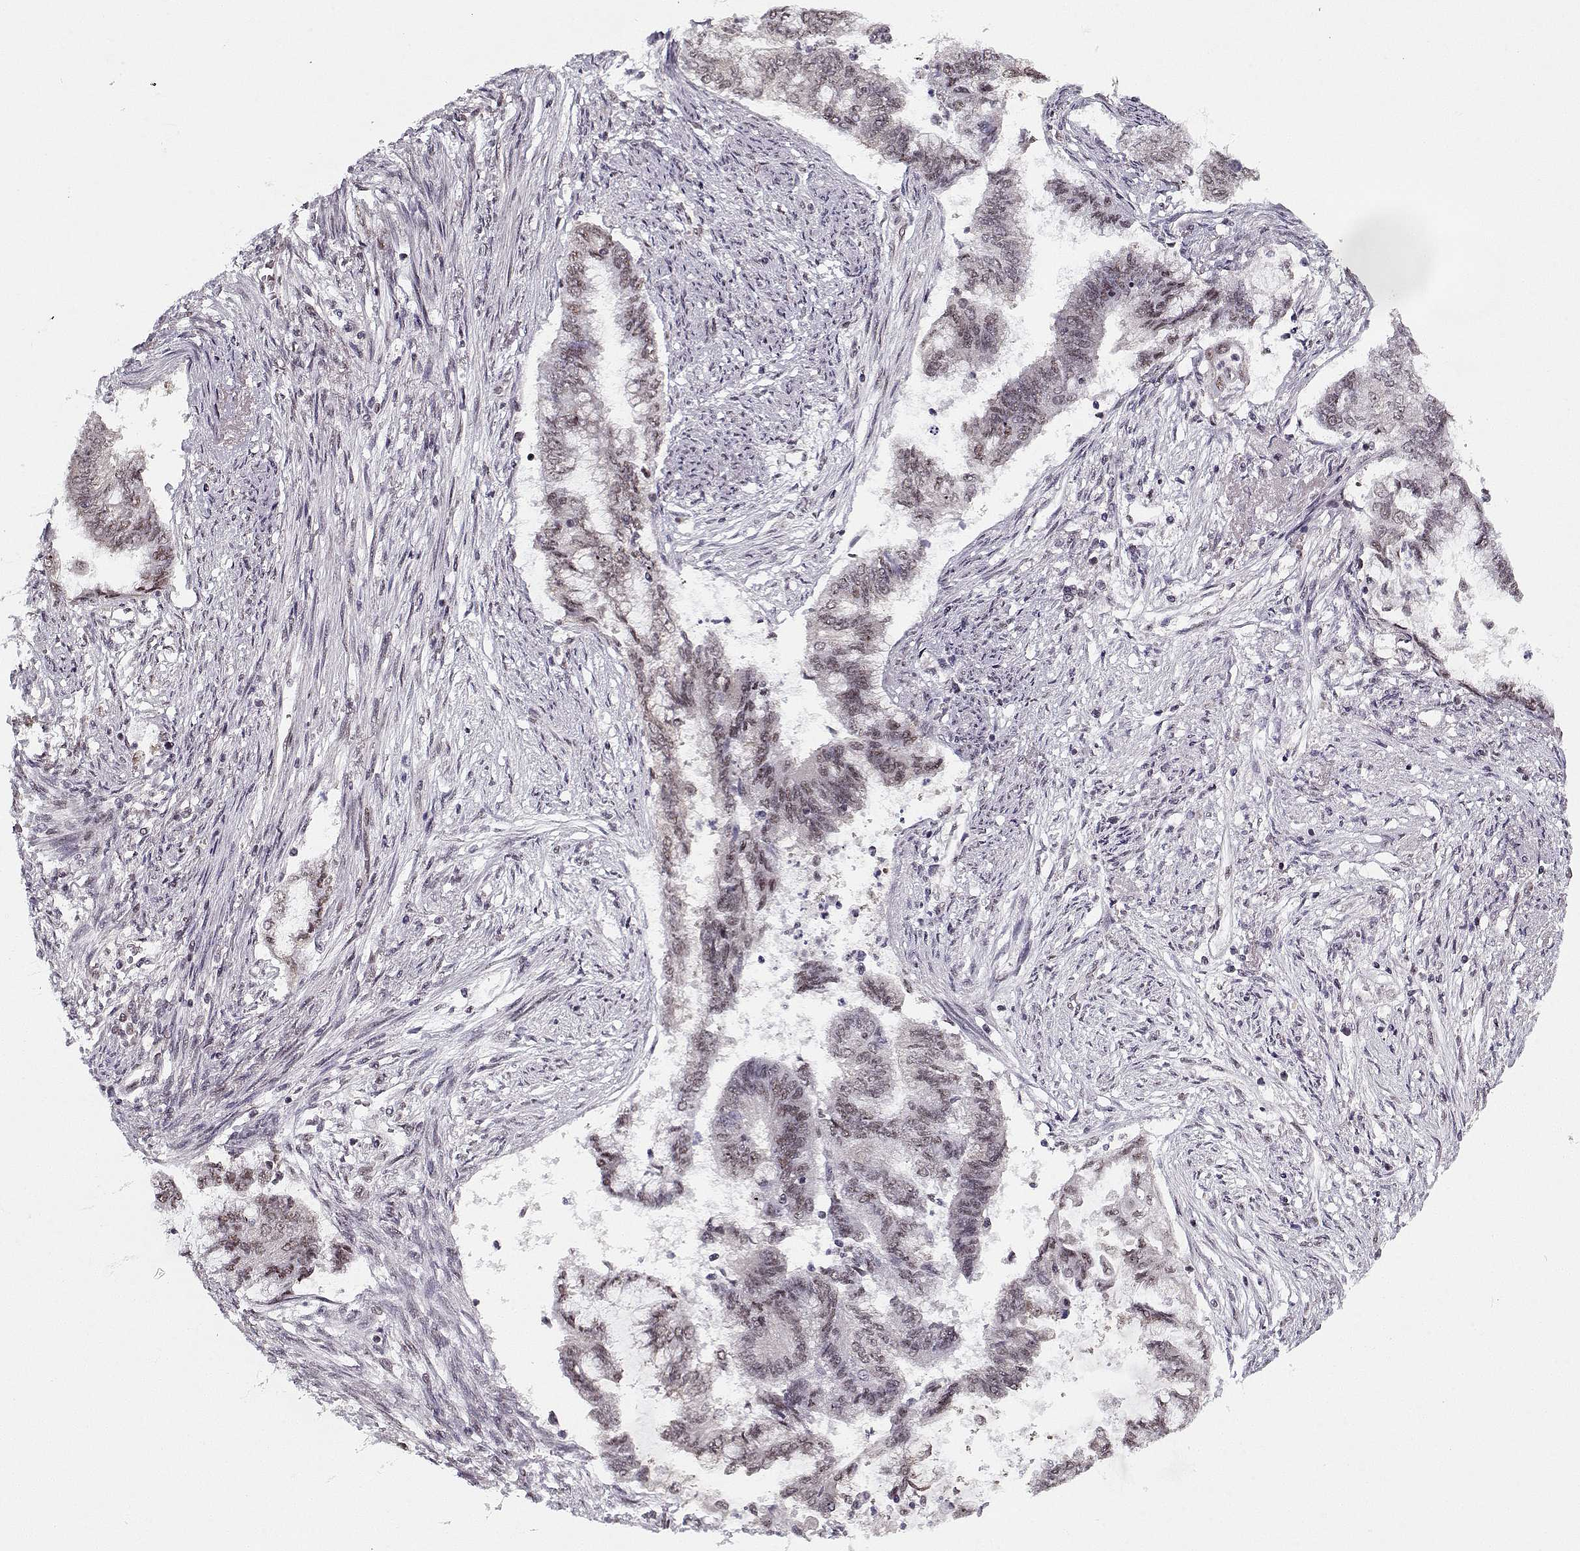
{"staining": {"intensity": "weak", "quantity": "<25%", "location": "nuclear"}, "tissue": "endometrial cancer", "cell_type": "Tumor cells", "image_type": "cancer", "snomed": [{"axis": "morphology", "description": "Adenocarcinoma, NOS"}, {"axis": "topography", "description": "Endometrium"}], "caption": "Histopathology image shows no significant protein staining in tumor cells of adenocarcinoma (endometrial). (DAB (3,3'-diaminobenzidine) IHC, high magnification).", "gene": "TESPA1", "patient": {"sex": "female", "age": 65}}